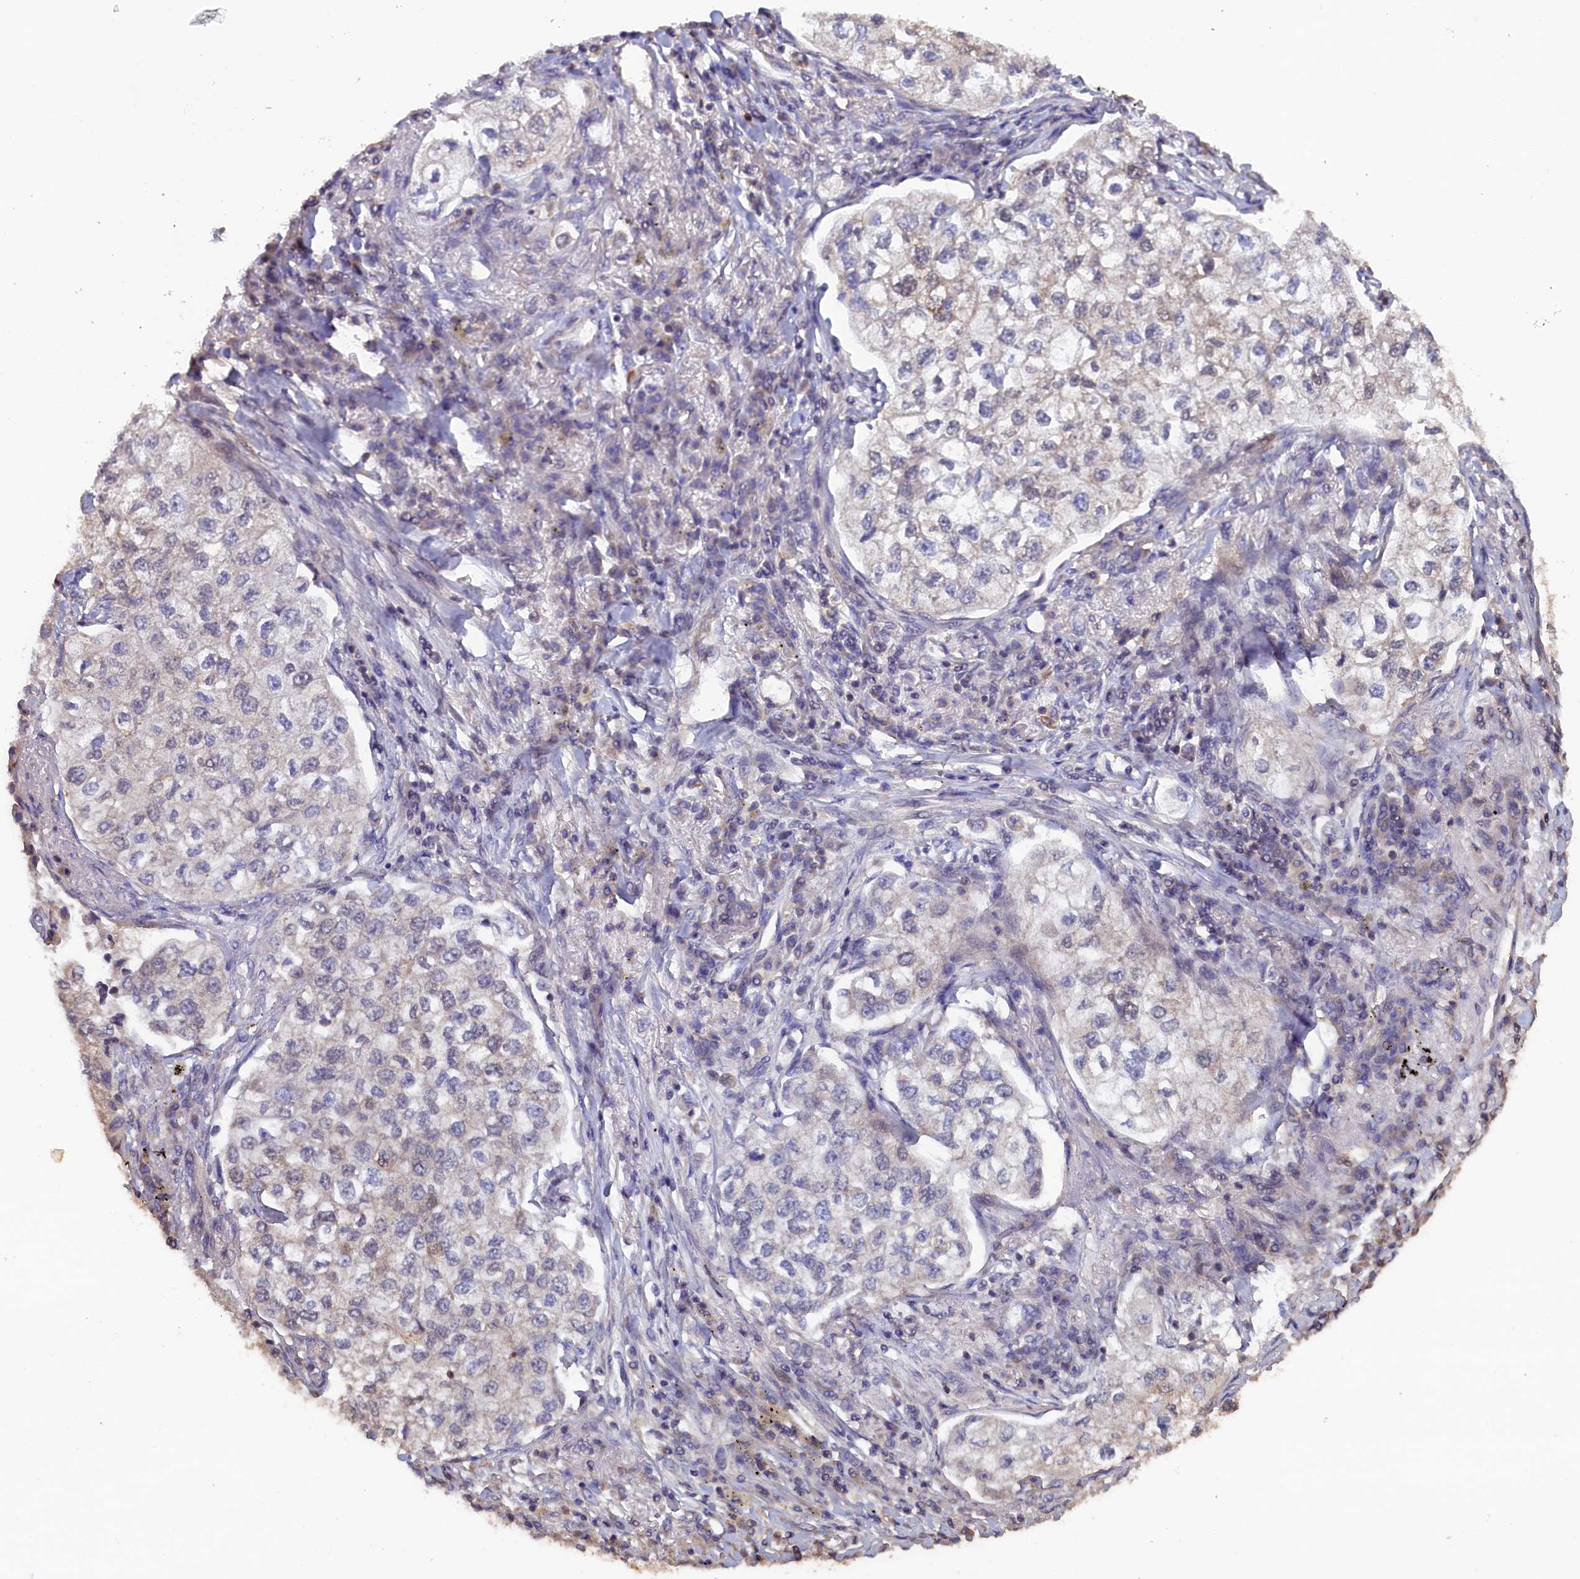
{"staining": {"intensity": "negative", "quantity": "none", "location": "none"}, "tissue": "lung cancer", "cell_type": "Tumor cells", "image_type": "cancer", "snomed": [{"axis": "morphology", "description": "Adenocarcinoma, NOS"}, {"axis": "topography", "description": "Lung"}], "caption": "DAB immunohistochemical staining of human lung cancer displays no significant expression in tumor cells. (DAB (3,3'-diaminobenzidine) IHC, high magnification).", "gene": "JPT2", "patient": {"sex": "male", "age": 63}}